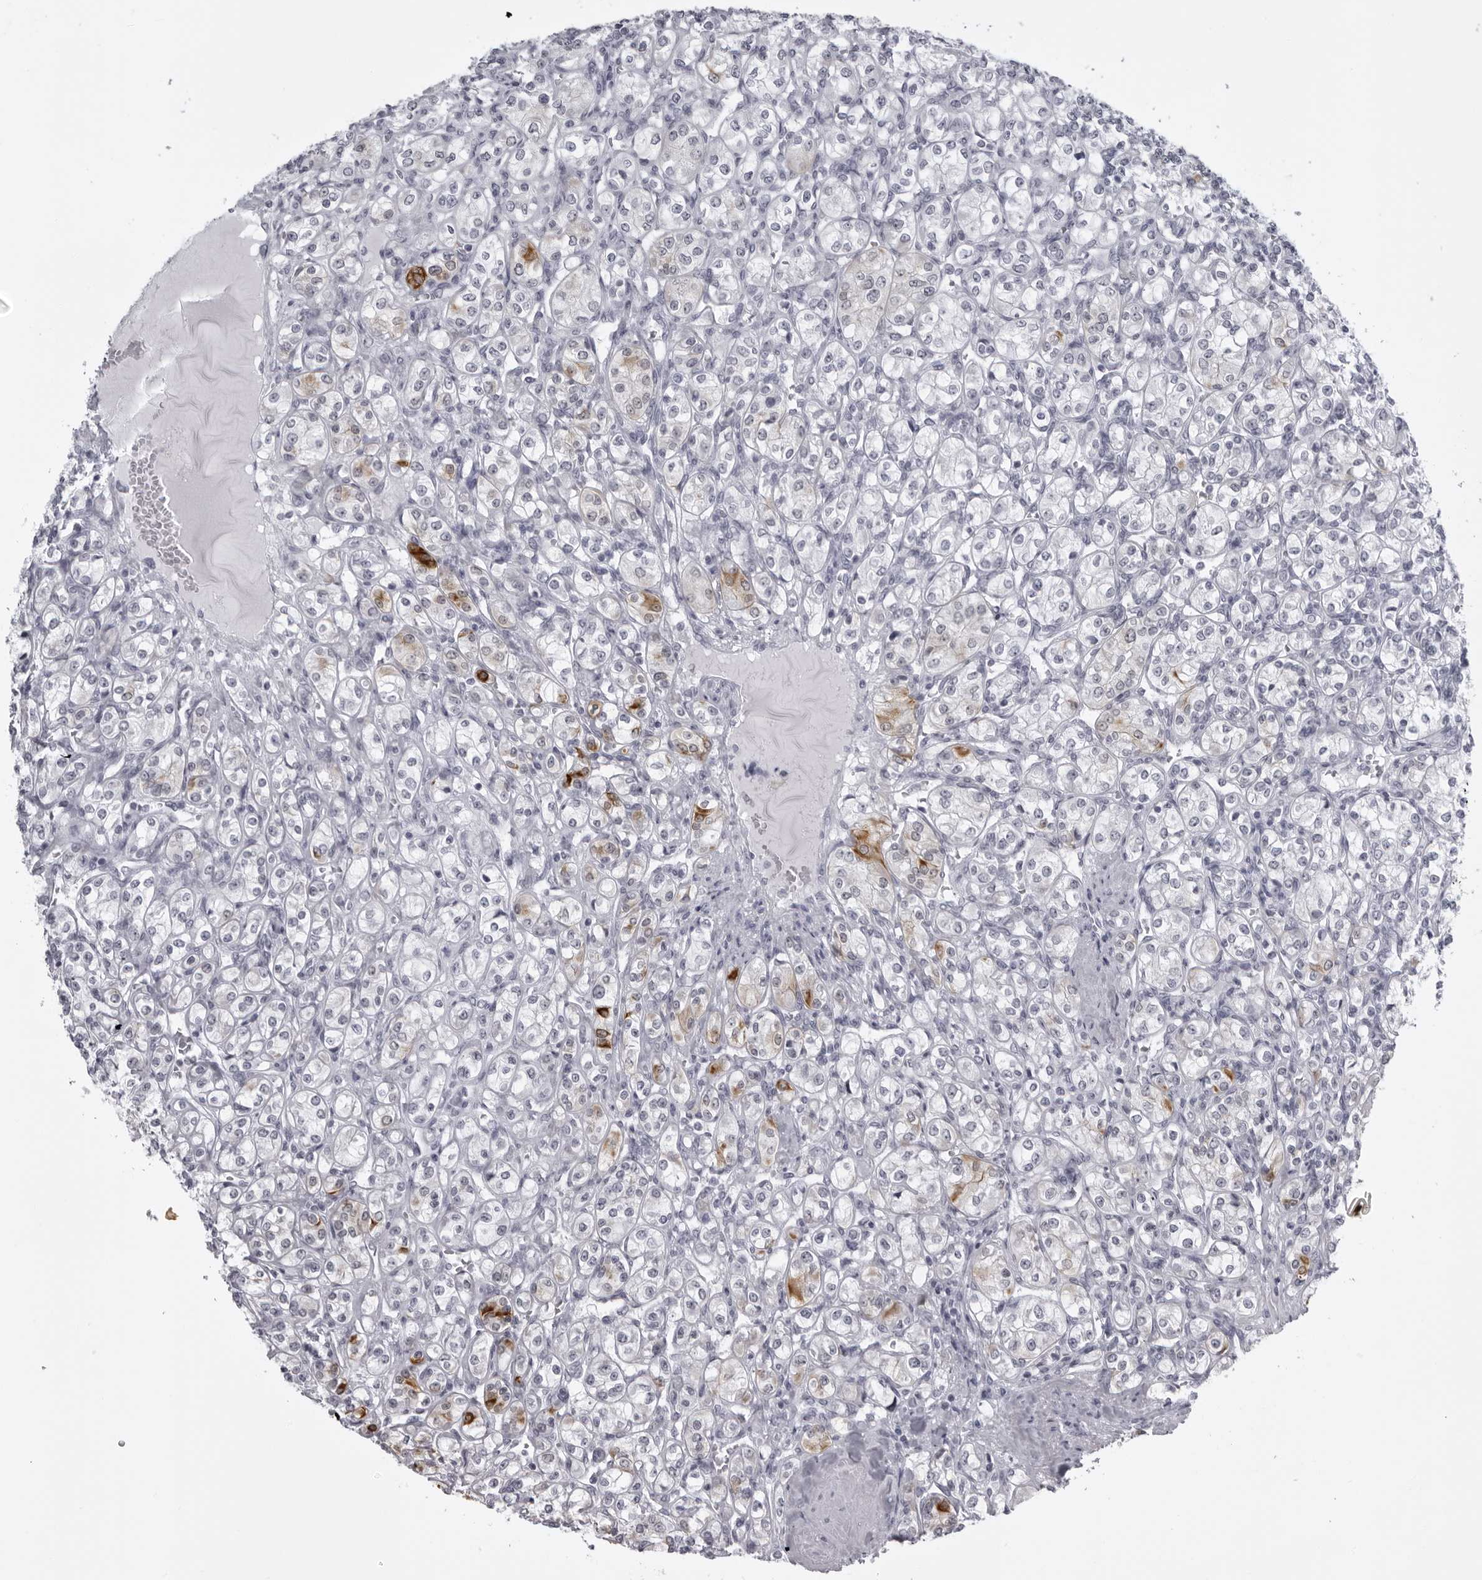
{"staining": {"intensity": "strong", "quantity": "<25%", "location": "cytoplasmic/membranous"}, "tissue": "renal cancer", "cell_type": "Tumor cells", "image_type": "cancer", "snomed": [{"axis": "morphology", "description": "Adenocarcinoma, NOS"}, {"axis": "topography", "description": "Kidney"}], "caption": "Protein staining by IHC reveals strong cytoplasmic/membranous expression in about <25% of tumor cells in renal cancer.", "gene": "UROD", "patient": {"sex": "male", "age": 77}}